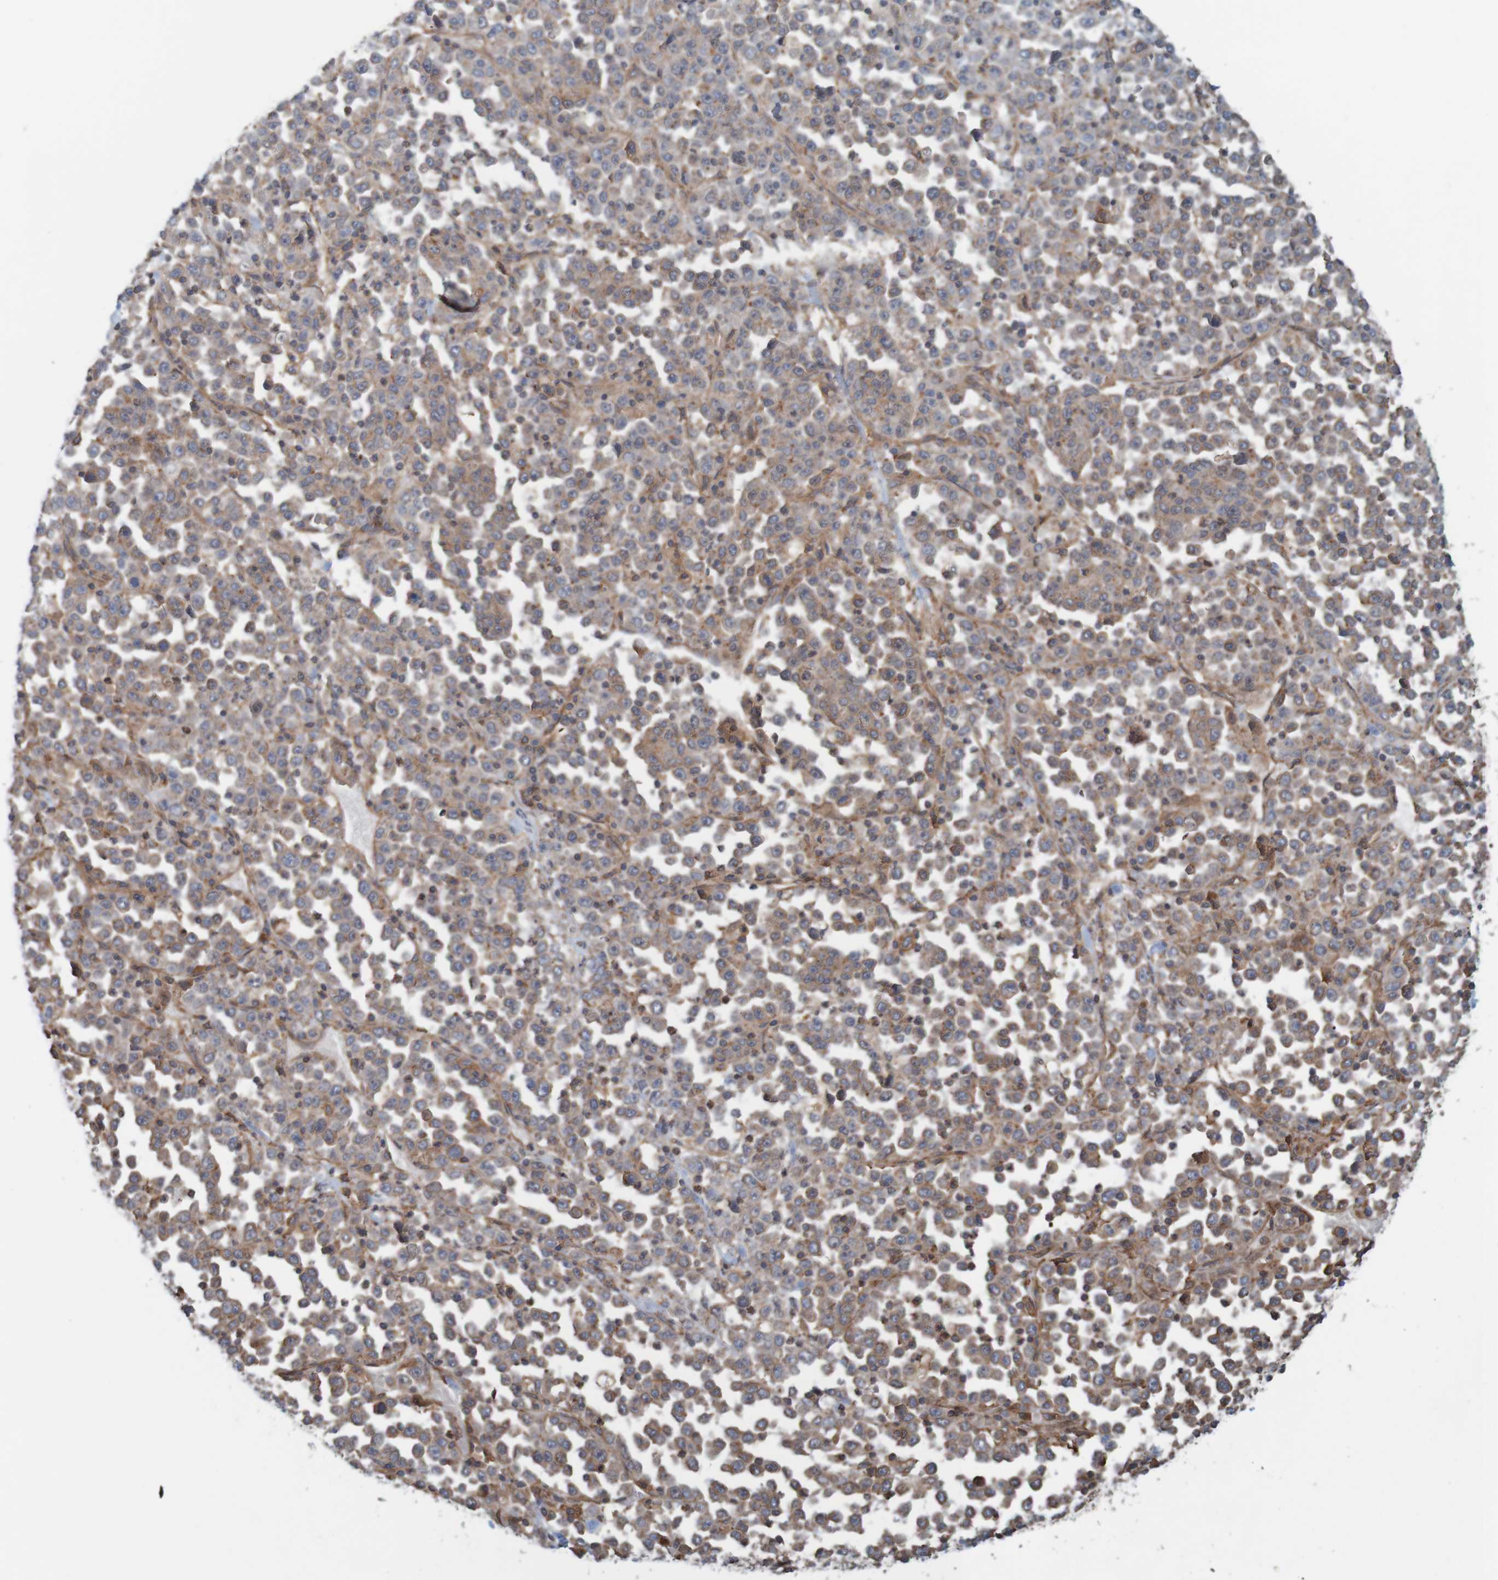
{"staining": {"intensity": "weak", "quantity": ">75%", "location": "cytoplasmic/membranous"}, "tissue": "stomach cancer", "cell_type": "Tumor cells", "image_type": "cancer", "snomed": [{"axis": "morphology", "description": "Normal tissue, NOS"}, {"axis": "morphology", "description": "Adenocarcinoma, NOS"}, {"axis": "topography", "description": "Stomach, upper"}, {"axis": "topography", "description": "Stomach"}], "caption": "IHC of human adenocarcinoma (stomach) exhibits low levels of weak cytoplasmic/membranous expression in about >75% of tumor cells.", "gene": "ARHGEF11", "patient": {"sex": "male", "age": 59}}